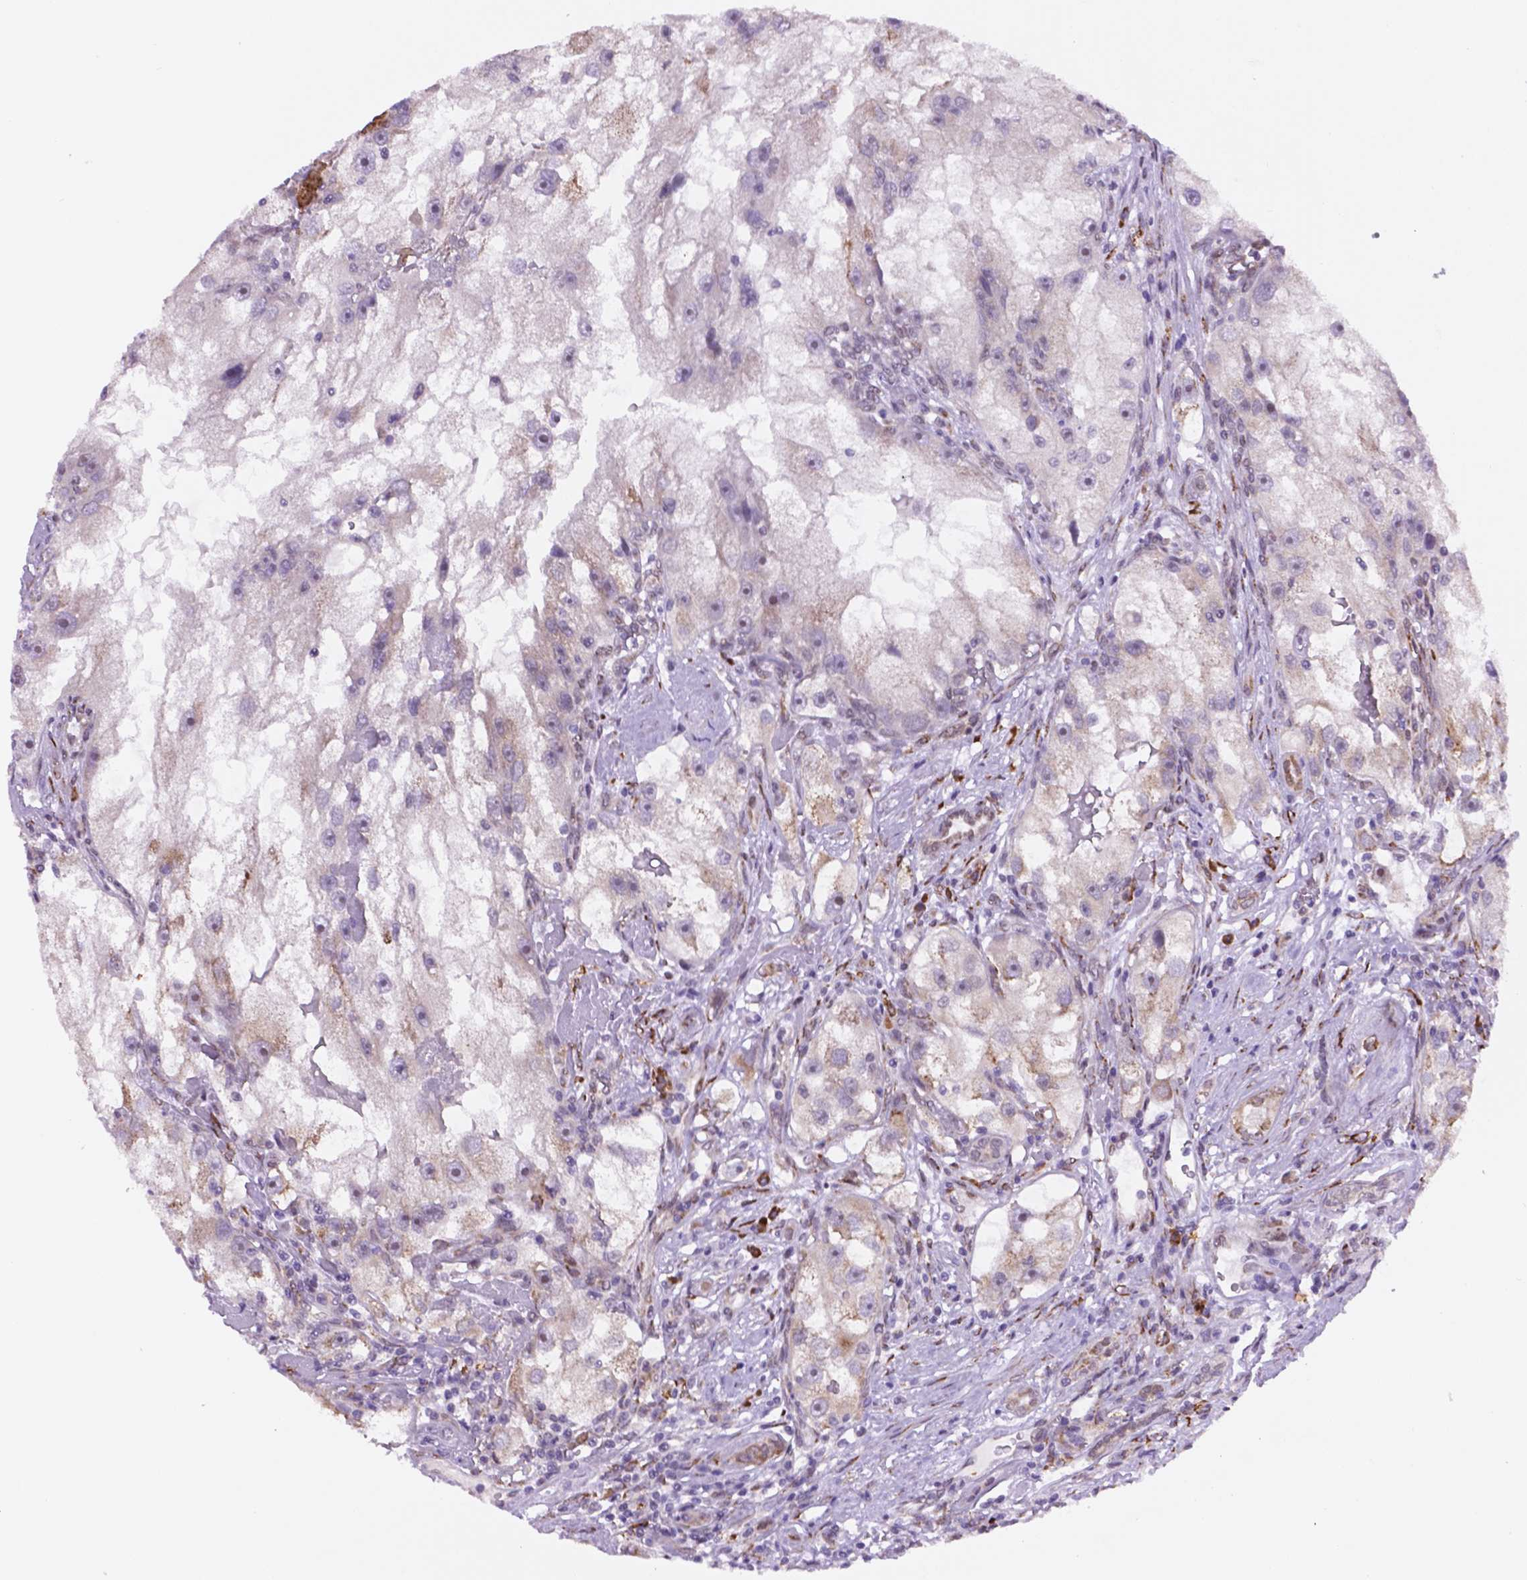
{"staining": {"intensity": "weak", "quantity": "<25%", "location": "cytoplasmic/membranous"}, "tissue": "renal cancer", "cell_type": "Tumor cells", "image_type": "cancer", "snomed": [{"axis": "morphology", "description": "Adenocarcinoma, NOS"}, {"axis": "topography", "description": "Kidney"}], "caption": "IHC of human renal adenocarcinoma displays no positivity in tumor cells.", "gene": "FNIP1", "patient": {"sex": "male", "age": 63}}